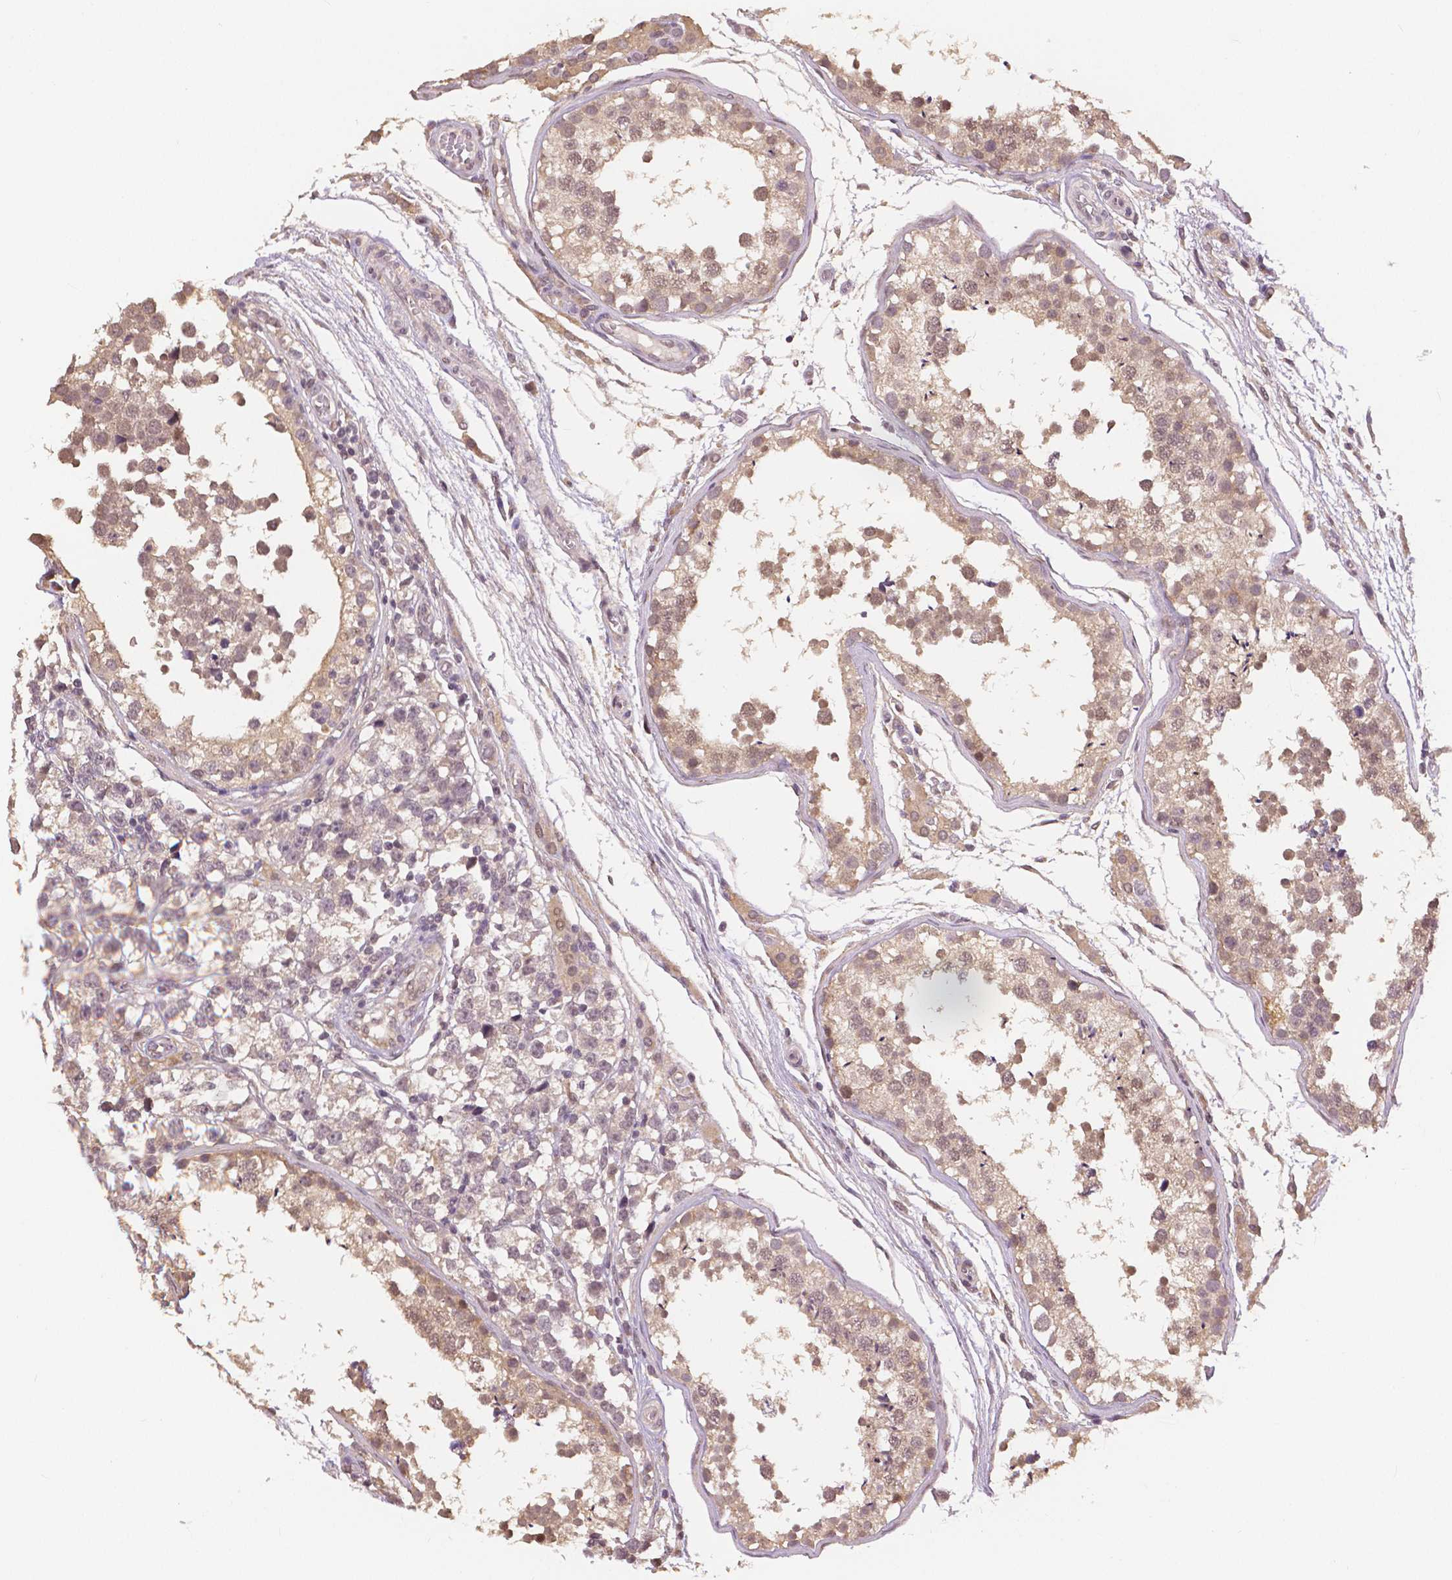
{"staining": {"intensity": "moderate", "quantity": "25%-75%", "location": "cytoplasmic/membranous,nuclear"}, "tissue": "testis", "cell_type": "Cells in seminiferous ducts", "image_type": "normal", "snomed": [{"axis": "morphology", "description": "Normal tissue, NOS"}, {"axis": "morphology", "description": "Seminoma, NOS"}, {"axis": "topography", "description": "Testis"}], "caption": "DAB (3,3'-diaminobenzidine) immunohistochemical staining of benign testis exhibits moderate cytoplasmic/membranous,nuclear protein staining in about 25%-75% of cells in seminiferous ducts. (Brightfield microscopy of DAB IHC at high magnification).", "gene": "MAP1LC3B", "patient": {"sex": "male", "age": 29}}